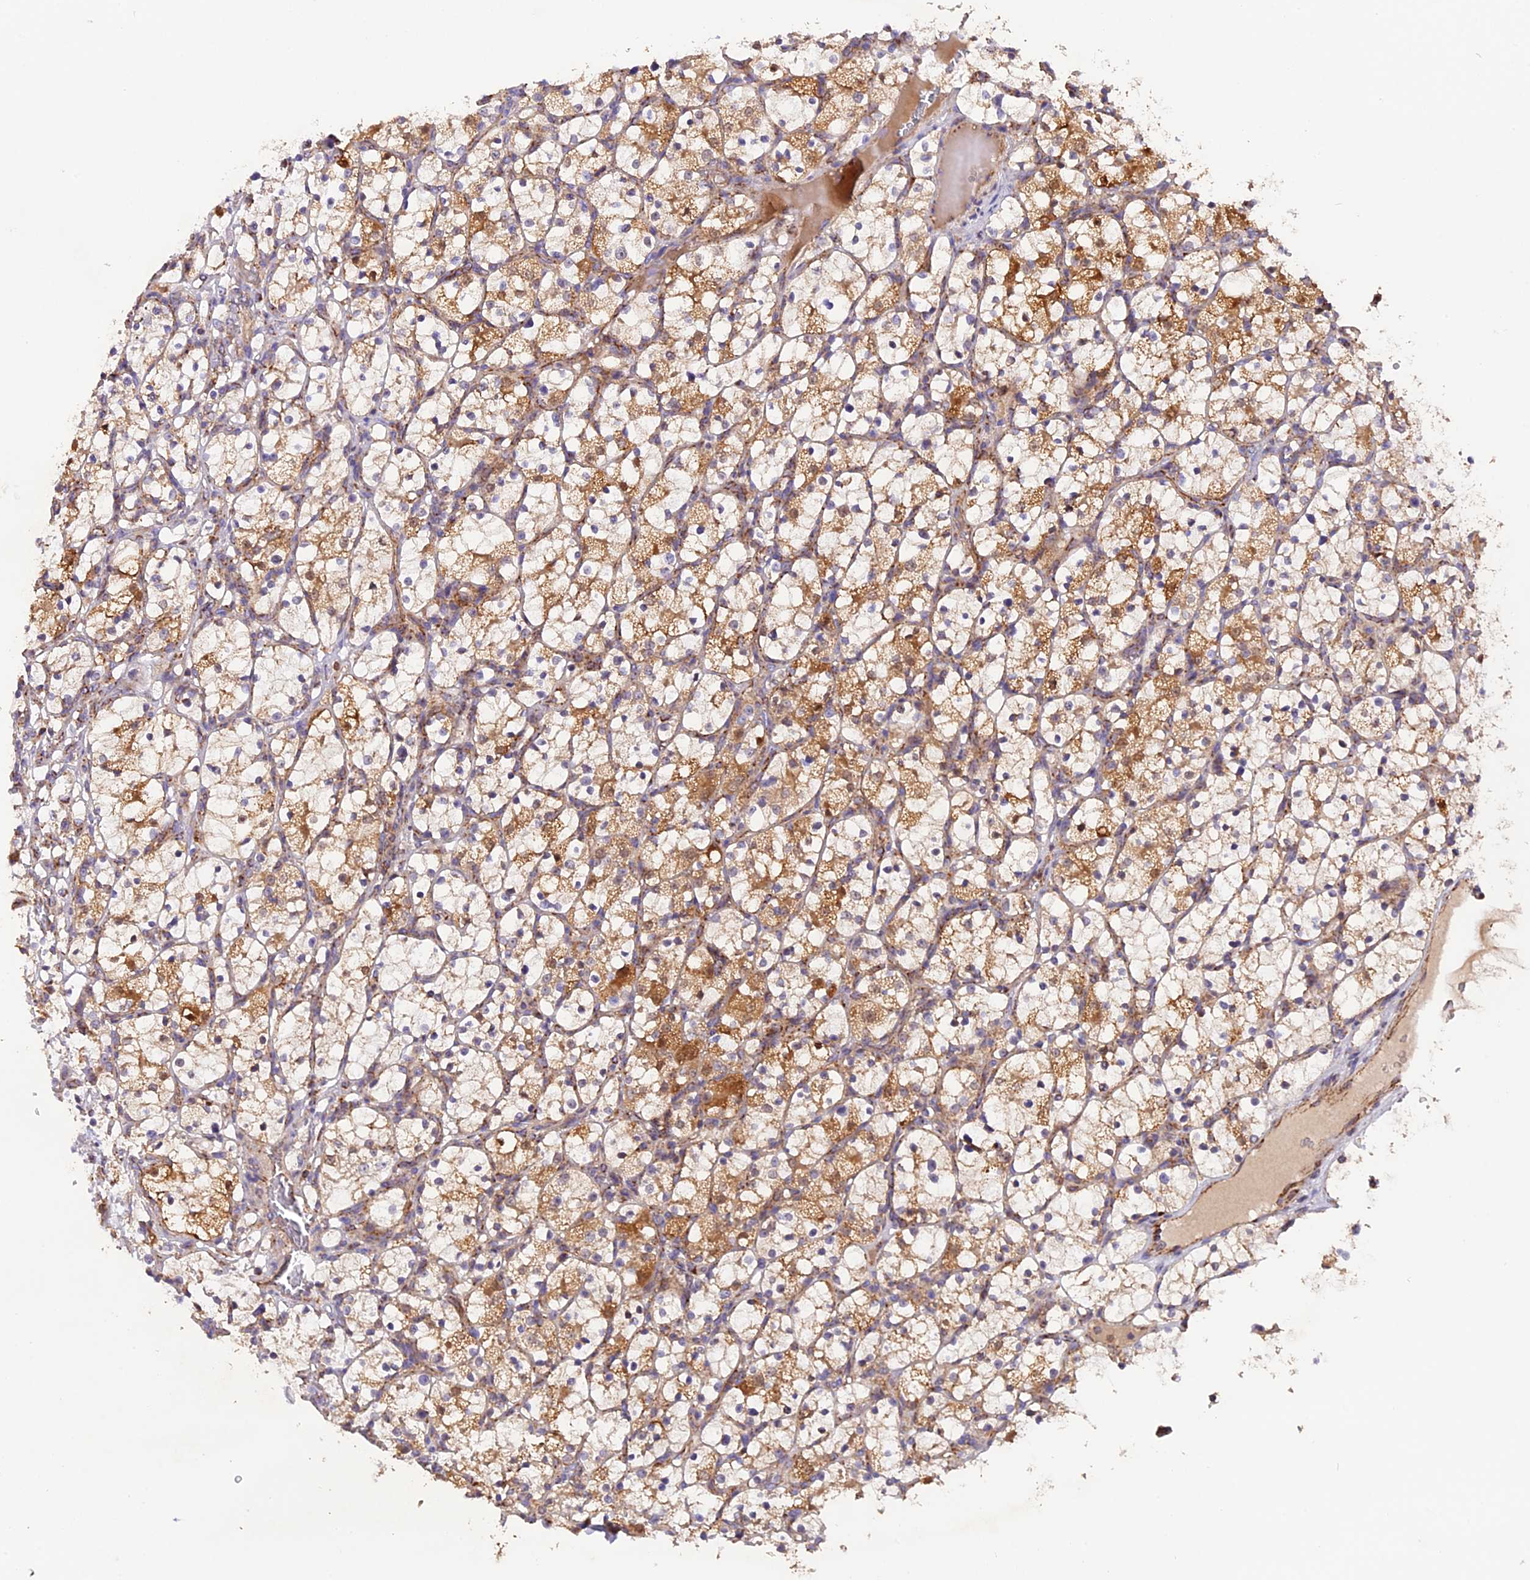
{"staining": {"intensity": "moderate", "quantity": "25%-75%", "location": "cytoplasmic/membranous"}, "tissue": "renal cancer", "cell_type": "Tumor cells", "image_type": "cancer", "snomed": [{"axis": "morphology", "description": "Adenocarcinoma, NOS"}, {"axis": "topography", "description": "Kidney"}], "caption": "Immunohistochemistry of human adenocarcinoma (renal) displays medium levels of moderate cytoplasmic/membranous positivity in approximately 25%-75% of tumor cells.", "gene": "NDUFA8", "patient": {"sex": "female", "age": 69}}